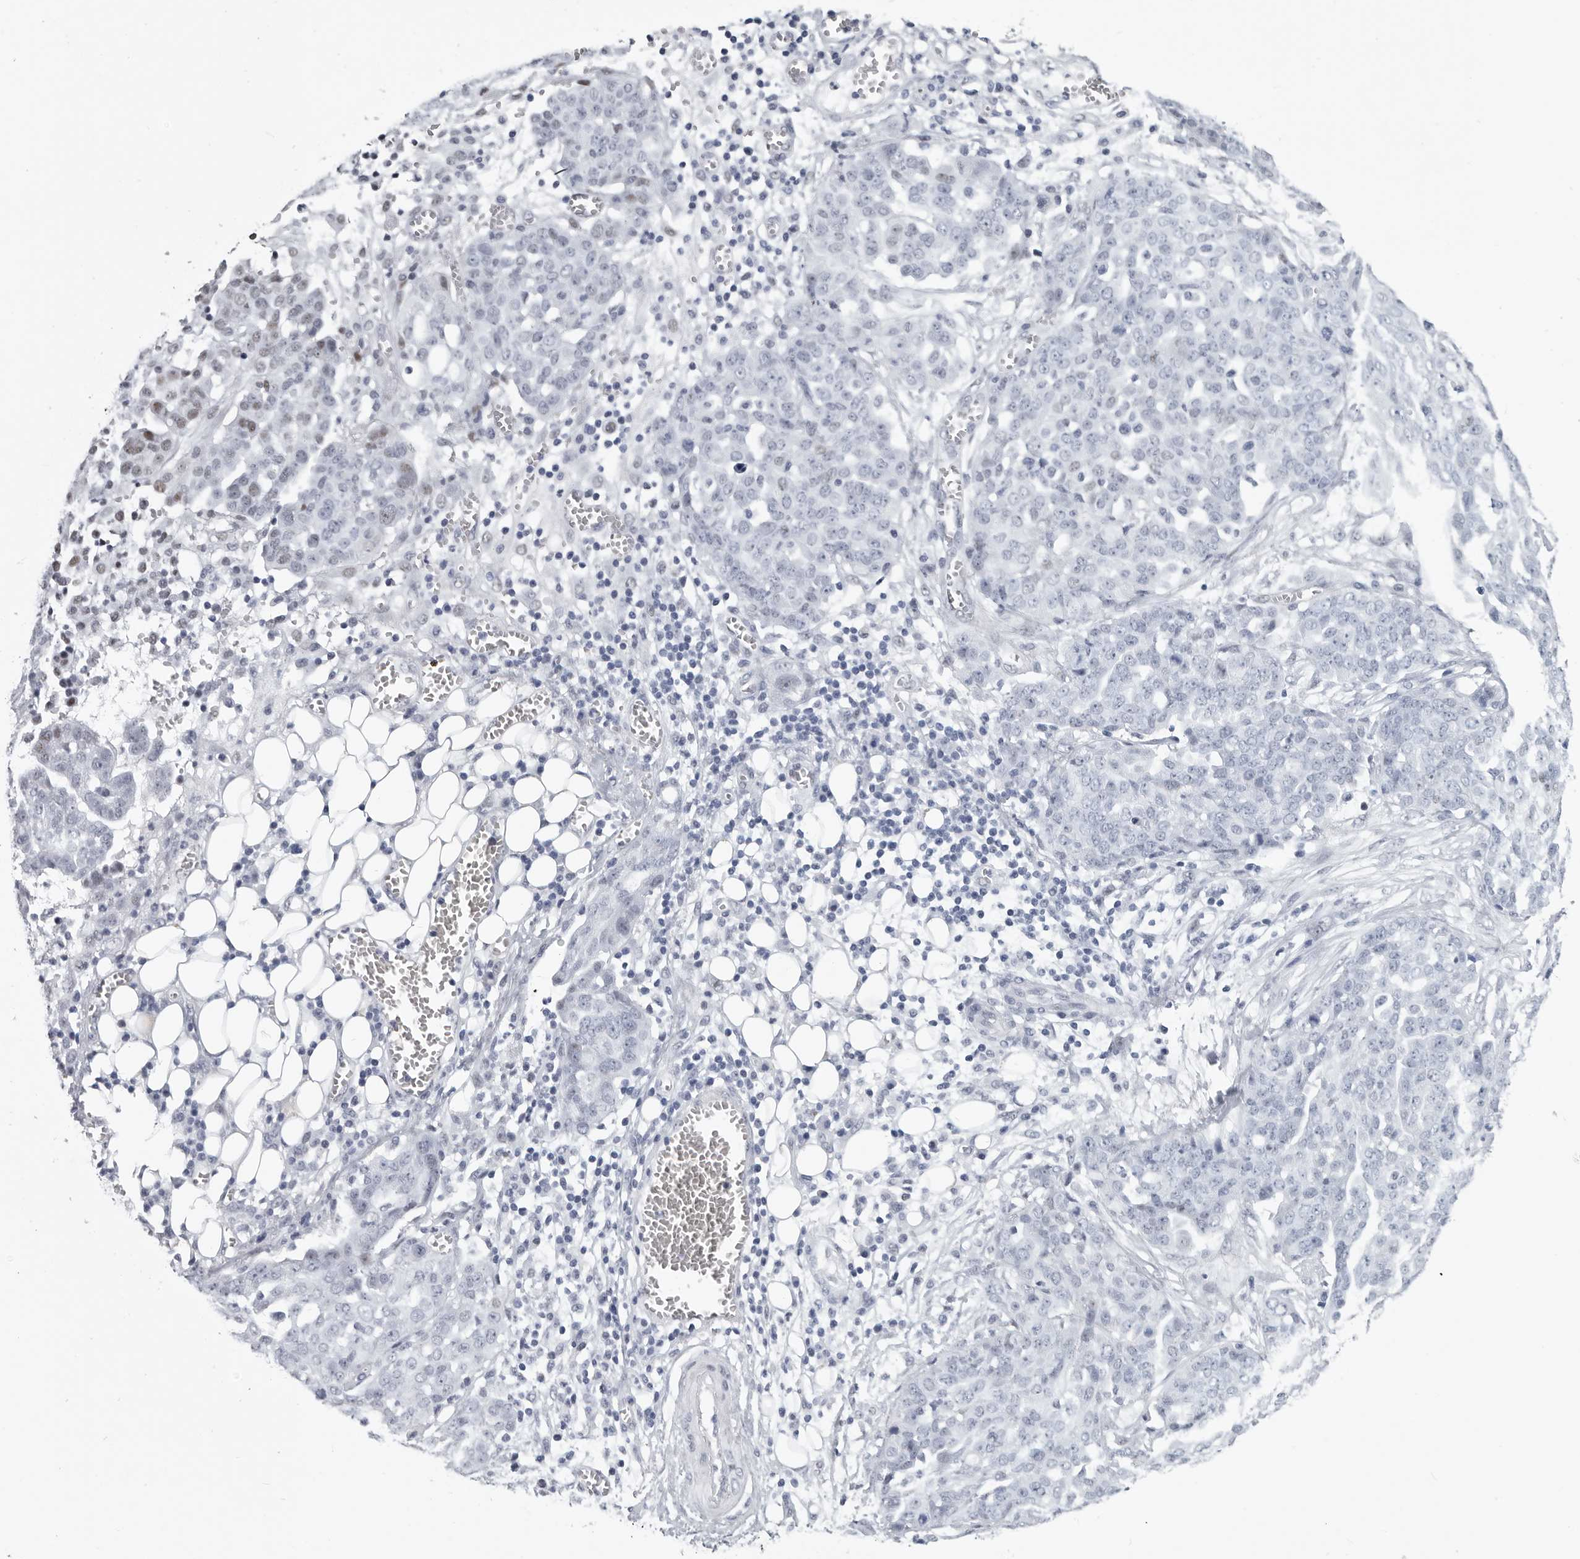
{"staining": {"intensity": "moderate", "quantity": "<25%", "location": "nuclear"}, "tissue": "ovarian cancer", "cell_type": "Tumor cells", "image_type": "cancer", "snomed": [{"axis": "morphology", "description": "Cystadenocarcinoma, serous, NOS"}, {"axis": "topography", "description": "Soft tissue"}, {"axis": "topography", "description": "Ovary"}], "caption": "Ovarian serous cystadenocarcinoma tissue exhibits moderate nuclear staining in approximately <25% of tumor cells, visualized by immunohistochemistry.", "gene": "WRAP73", "patient": {"sex": "female", "age": 57}}